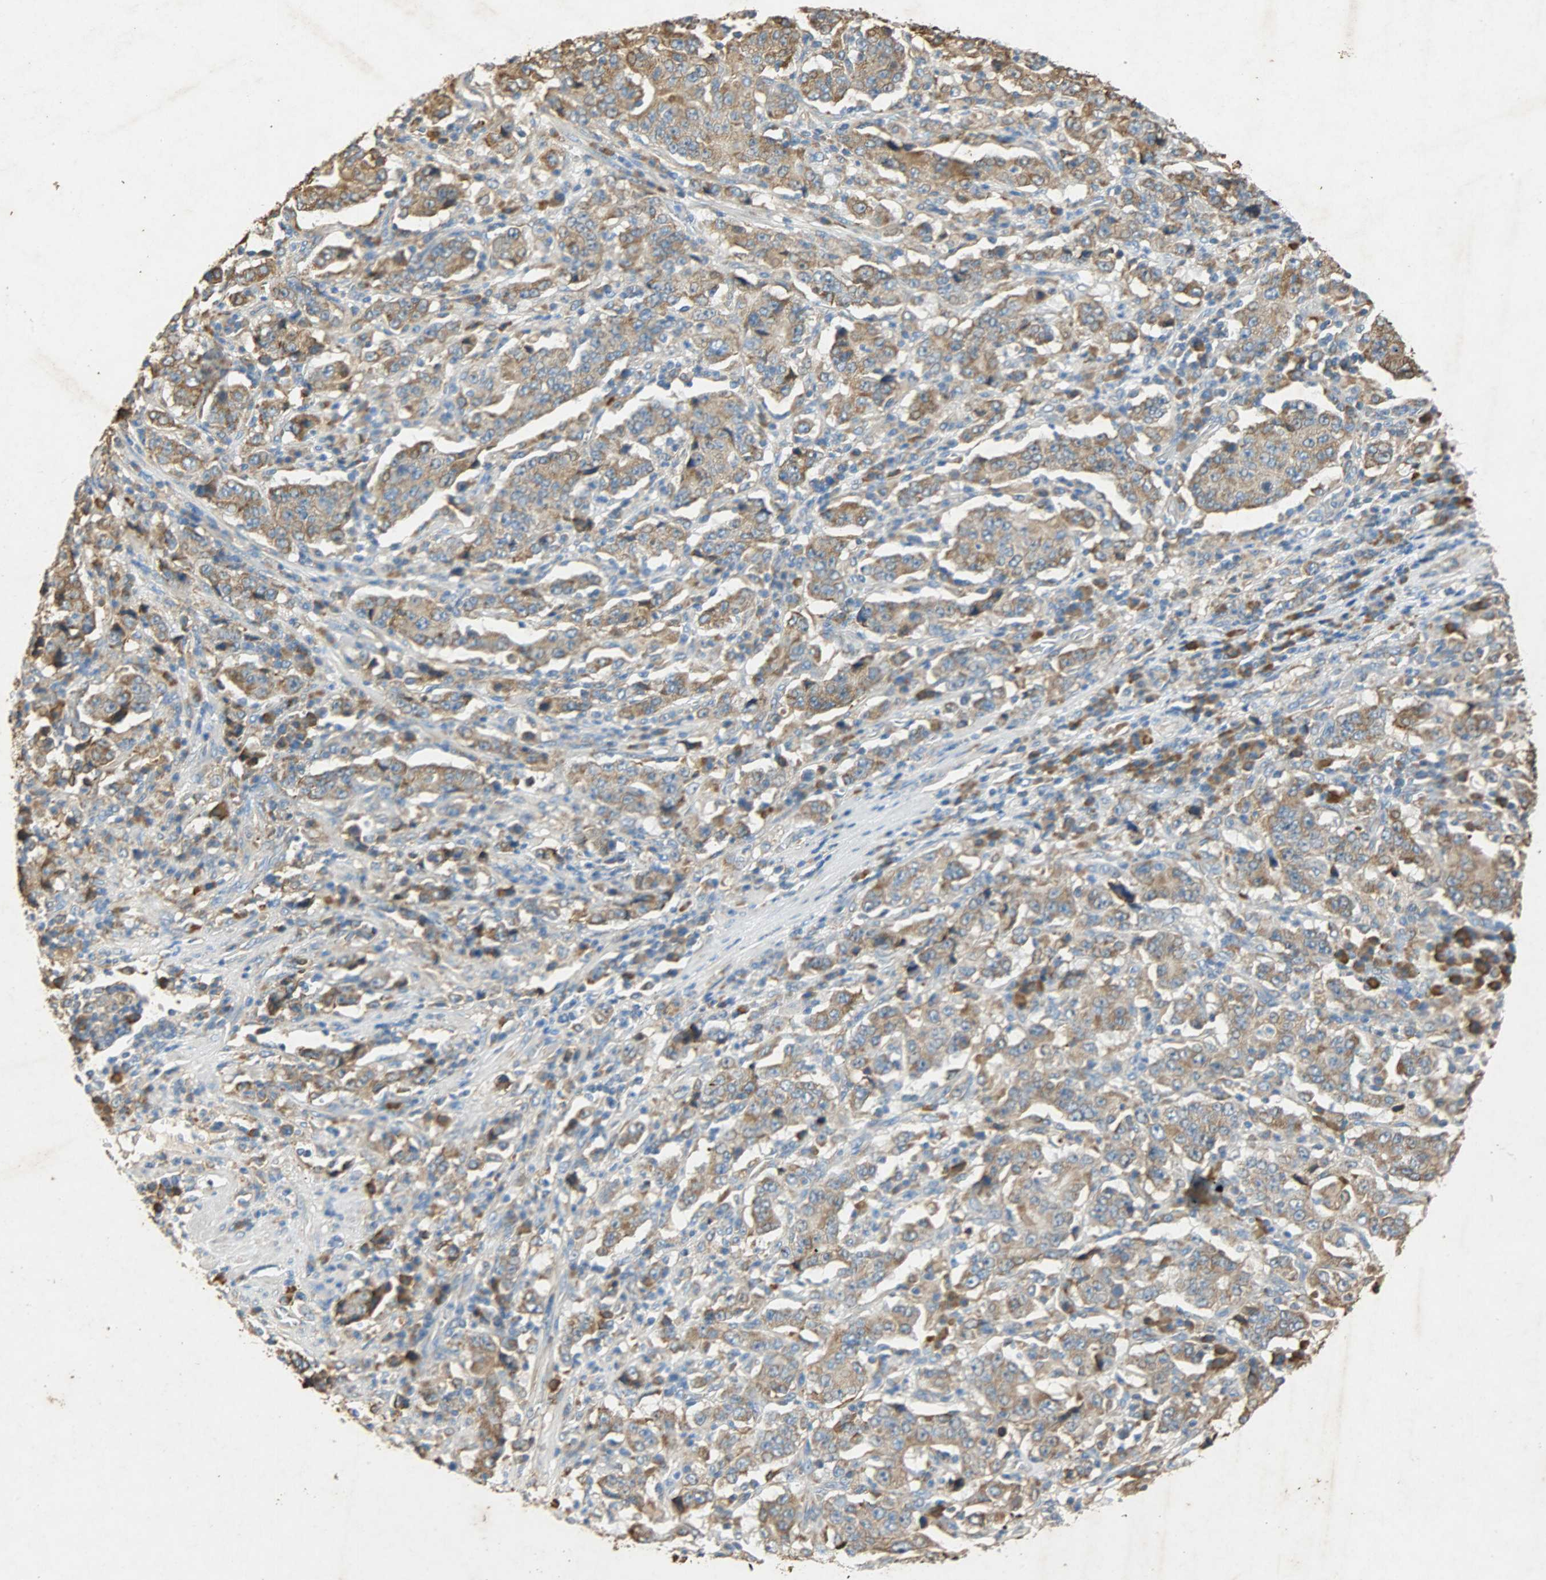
{"staining": {"intensity": "moderate", "quantity": ">75%", "location": "cytoplasmic/membranous"}, "tissue": "stomach cancer", "cell_type": "Tumor cells", "image_type": "cancer", "snomed": [{"axis": "morphology", "description": "Normal tissue, NOS"}, {"axis": "morphology", "description": "Adenocarcinoma, NOS"}, {"axis": "topography", "description": "Stomach, upper"}, {"axis": "topography", "description": "Stomach"}], "caption": "There is medium levels of moderate cytoplasmic/membranous staining in tumor cells of stomach cancer, as demonstrated by immunohistochemical staining (brown color).", "gene": "HSPA5", "patient": {"sex": "male", "age": 59}}